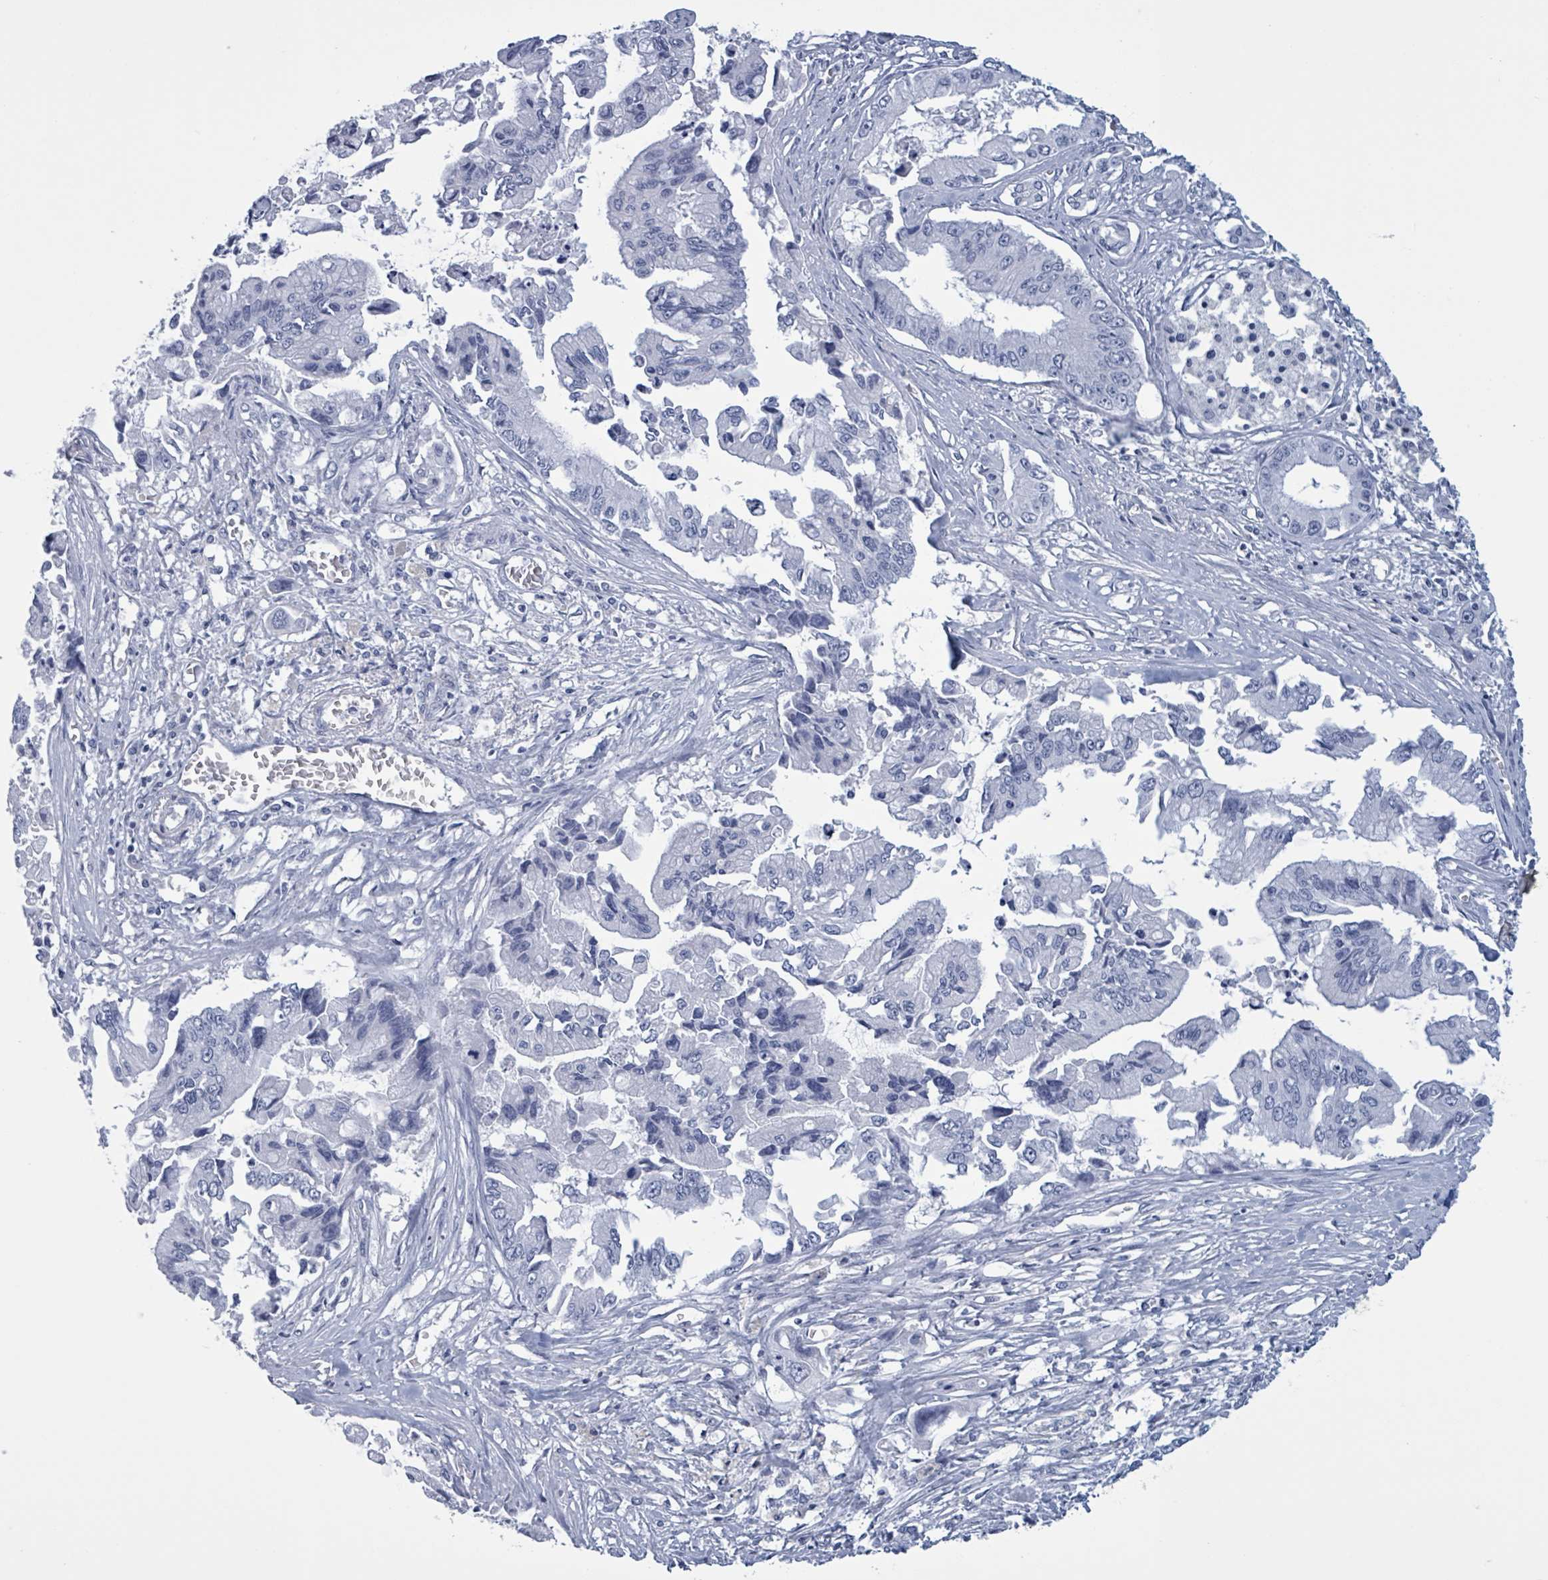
{"staining": {"intensity": "negative", "quantity": "none", "location": "none"}, "tissue": "pancreatic cancer", "cell_type": "Tumor cells", "image_type": "cancer", "snomed": [{"axis": "morphology", "description": "Adenocarcinoma, NOS"}, {"axis": "topography", "description": "Pancreas"}], "caption": "High power microscopy micrograph of an immunohistochemistry (IHC) micrograph of pancreatic cancer, revealing no significant positivity in tumor cells.", "gene": "CT45A5", "patient": {"sex": "male", "age": 84}}